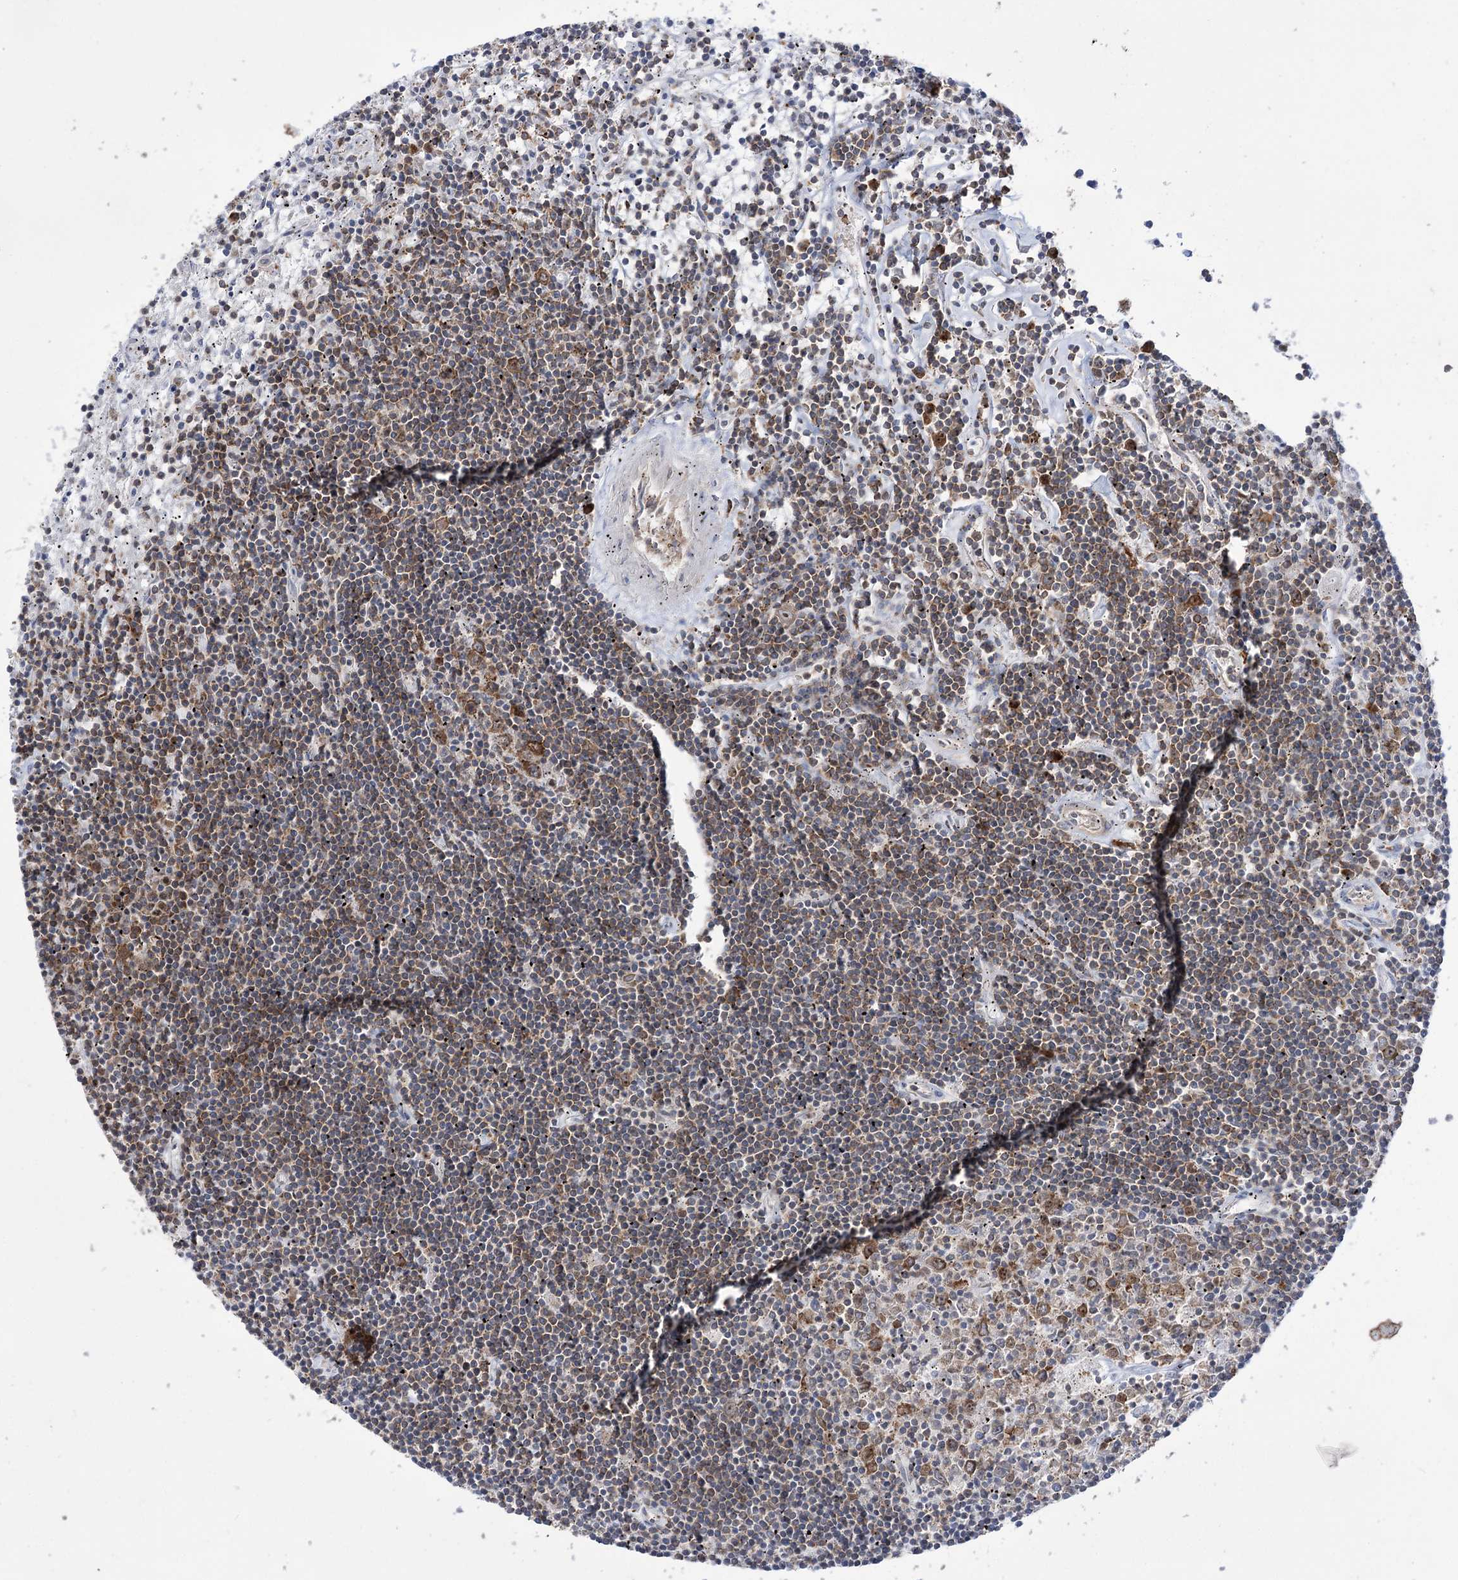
{"staining": {"intensity": "weak", "quantity": "25%-75%", "location": "cytoplasmic/membranous"}, "tissue": "lymphoma", "cell_type": "Tumor cells", "image_type": "cancer", "snomed": [{"axis": "morphology", "description": "Malignant lymphoma, non-Hodgkin's type, Low grade"}, {"axis": "topography", "description": "Spleen"}], "caption": "The immunohistochemical stain shows weak cytoplasmic/membranous staining in tumor cells of malignant lymphoma, non-Hodgkin's type (low-grade) tissue. The staining was performed using DAB to visualize the protein expression in brown, while the nuclei were stained in blue with hematoxylin (Magnification: 20x).", "gene": "ZNF622", "patient": {"sex": "male", "age": 76}}